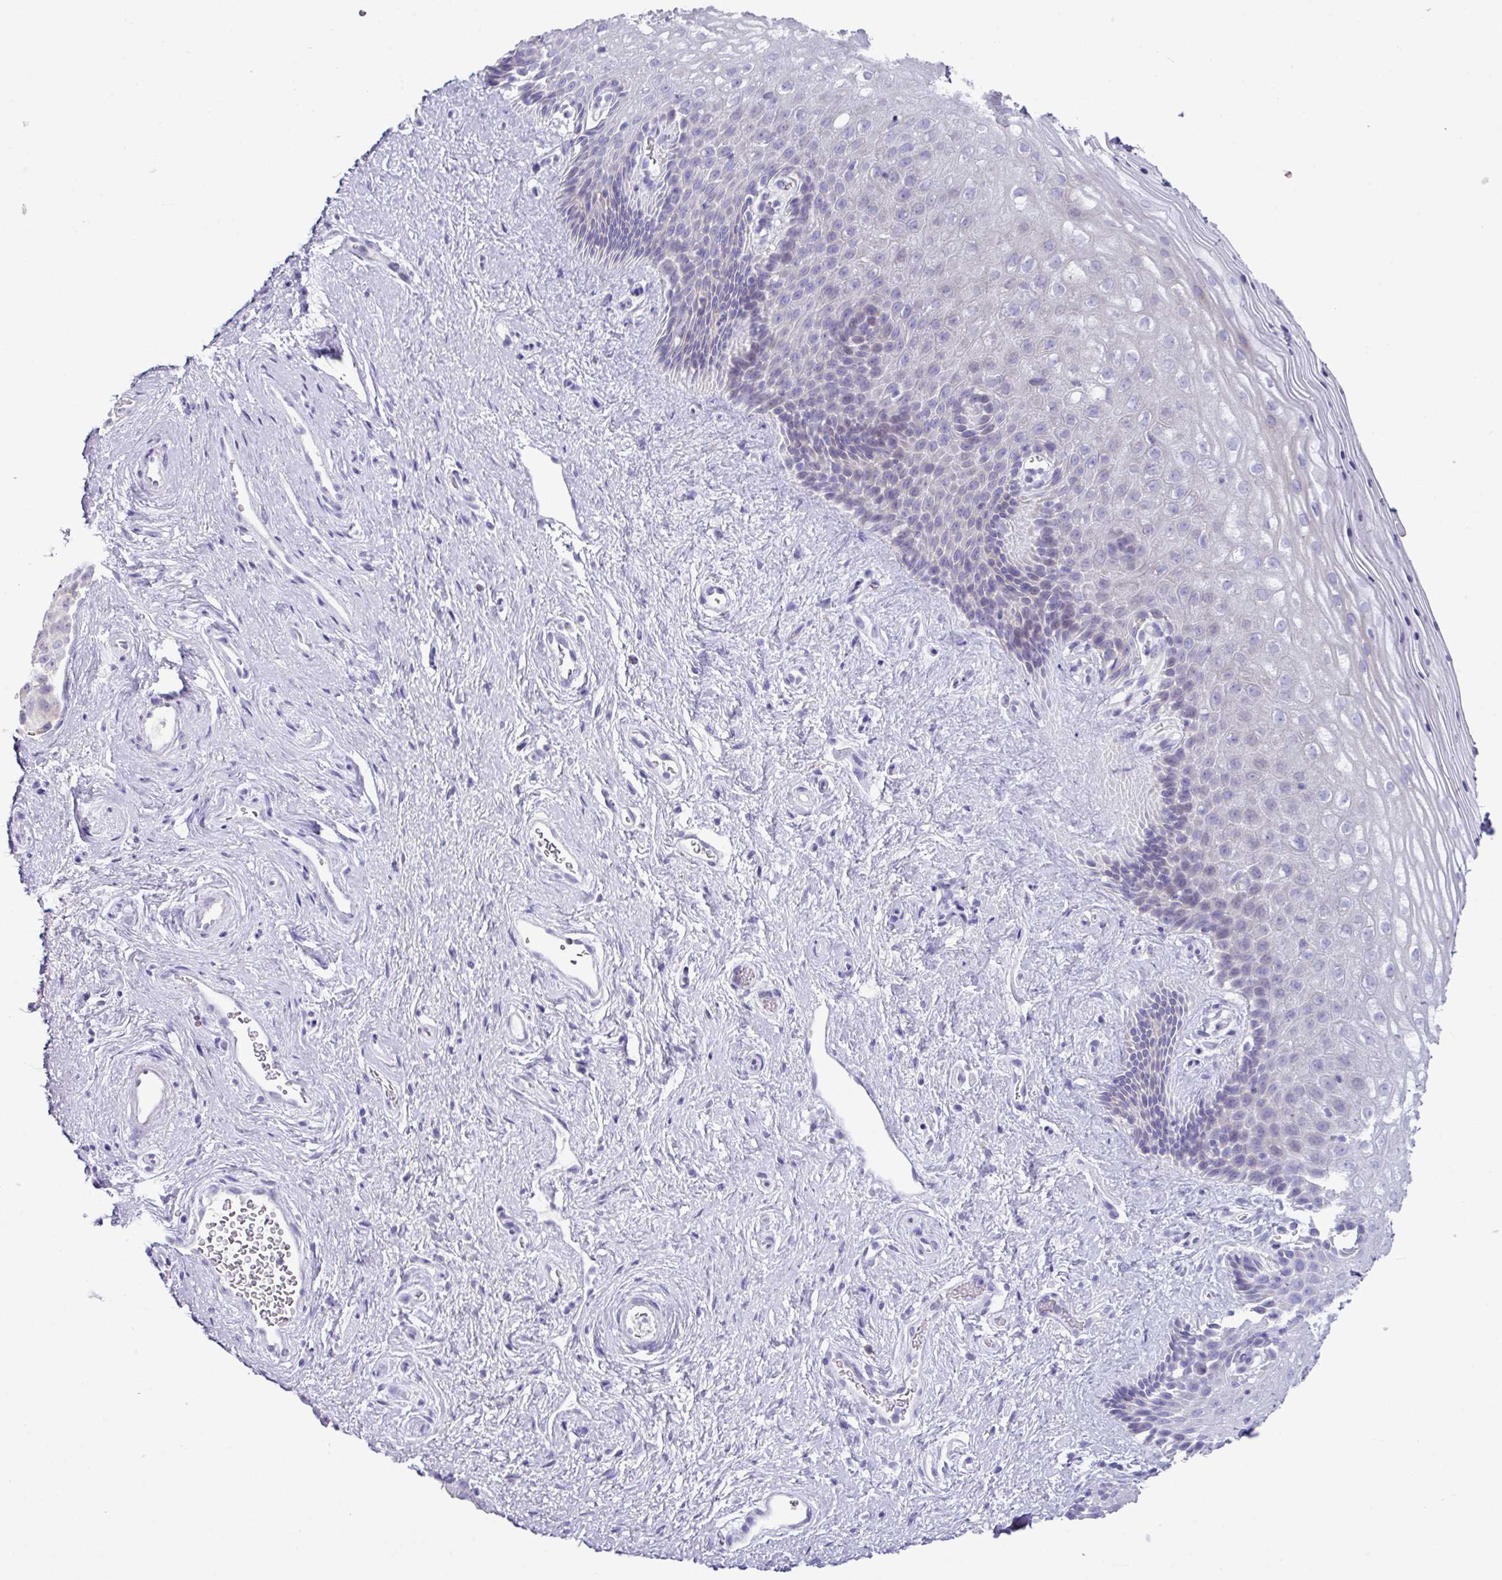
{"staining": {"intensity": "negative", "quantity": "none", "location": "none"}, "tissue": "vagina", "cell_type": "Squamous epithelial cells", "image_type": "normal", "snomed": [{"axis": "morphology", "description": "Normal tissue, NOS"}, {"axis": "topography", "description": "Vagina"}], "caption": "This is a histopathology image of immunohistochemistry staining of normal vagina, which shows no staining in squamous epithelial cells.", "gene": "RGS21", "patient": {"sex": "female", "age": 47}}